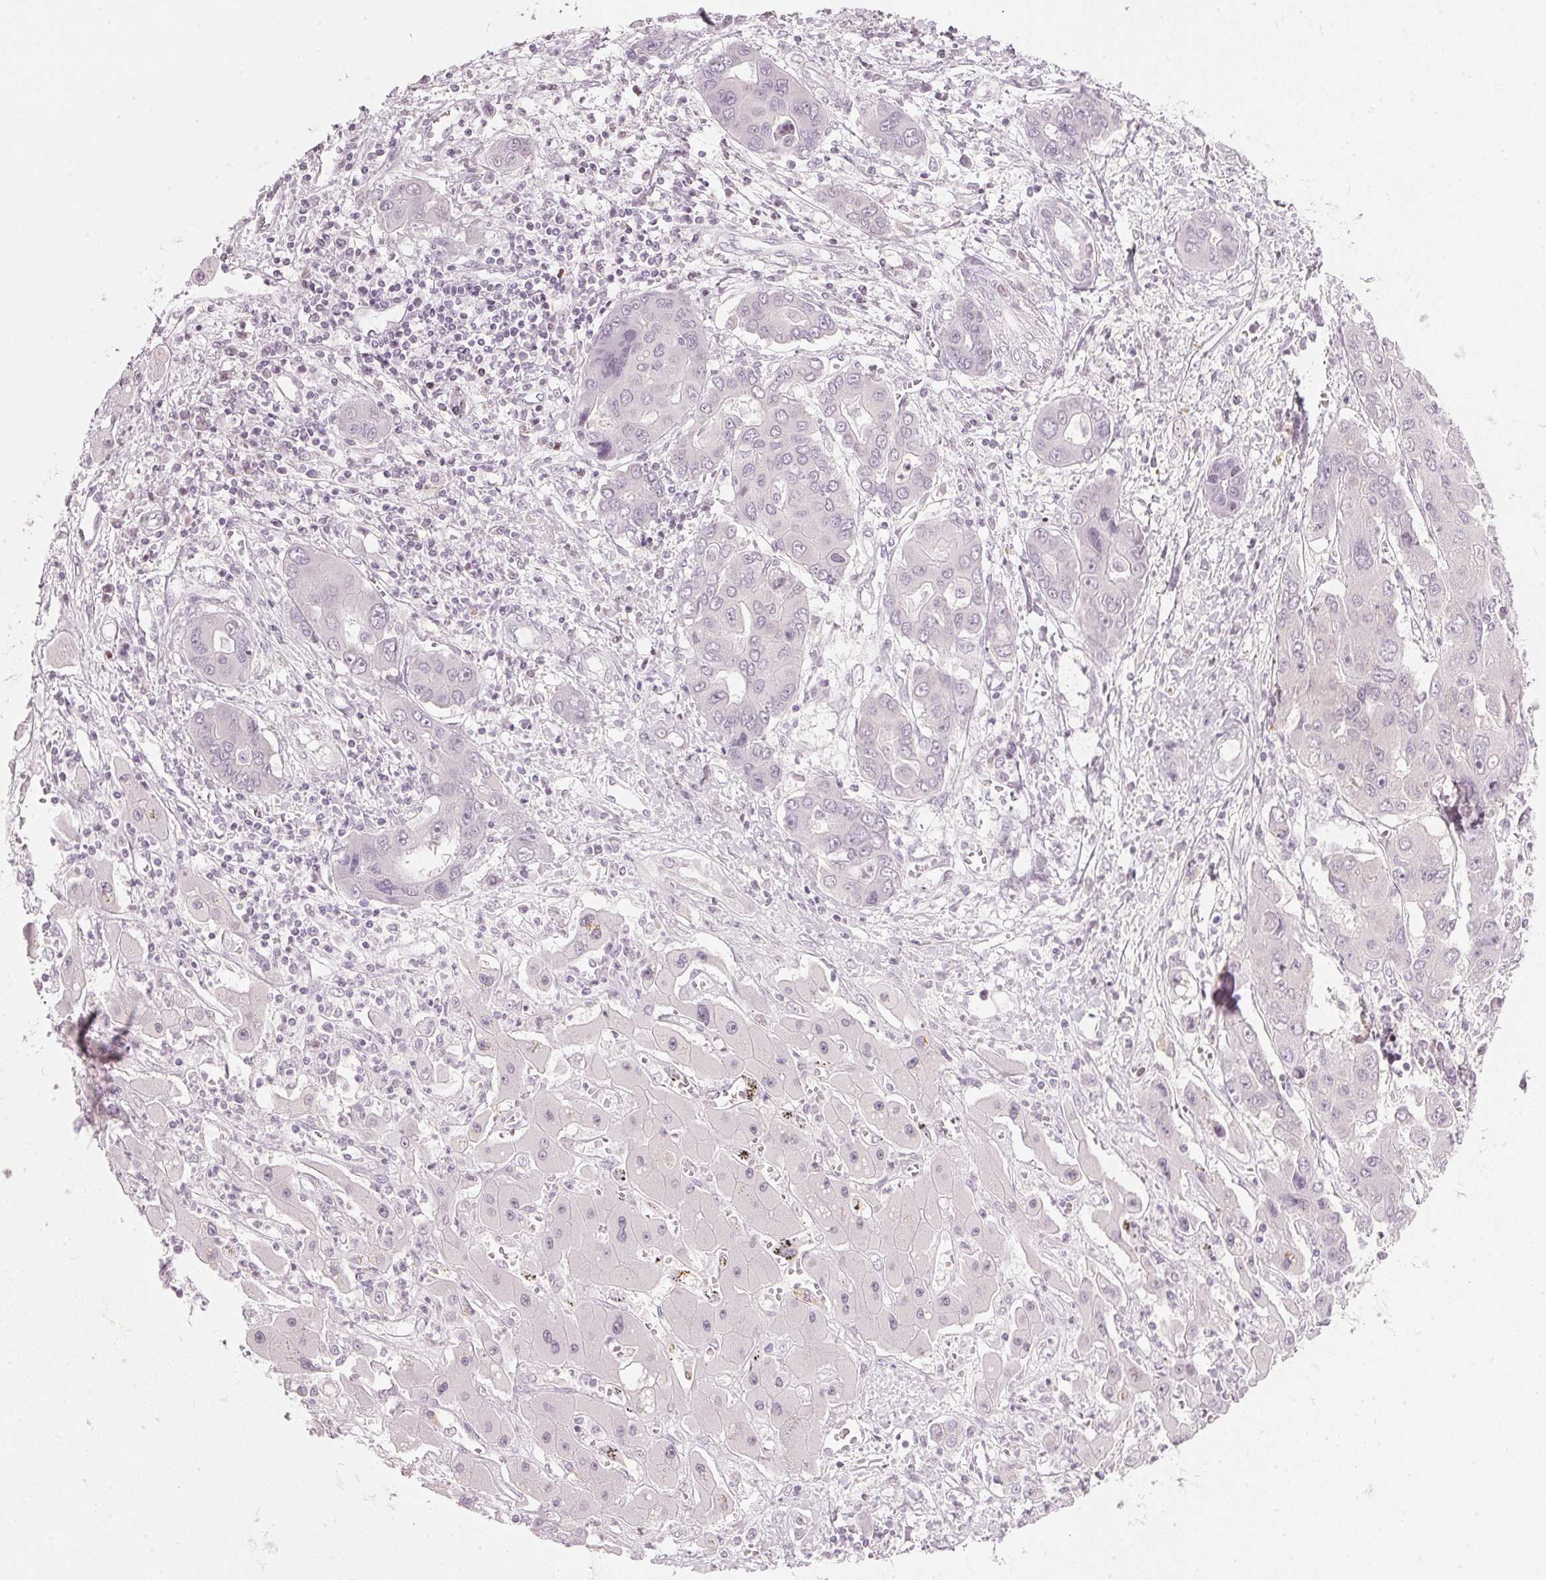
{"staining": {"intensity": "negative", "quantity": "none", "location": "none"}, "tissue": "liver cancer", "cell_type": "Tumor cells", "image_type": "cancer", "snomed": [{"axis": "morphology", "description": "Cholangiocarcinoma"}, {"axis": "topography", "description": "Liver"}], "caption": "DAB (3,3'-diaminobenzidine) immunohistochemical staining of liver cholangiocarcinoma demonstrates no significant expression in tumor cells.", "gene": "SFRP4", "patient": {"sex": "male", "age": 67}}